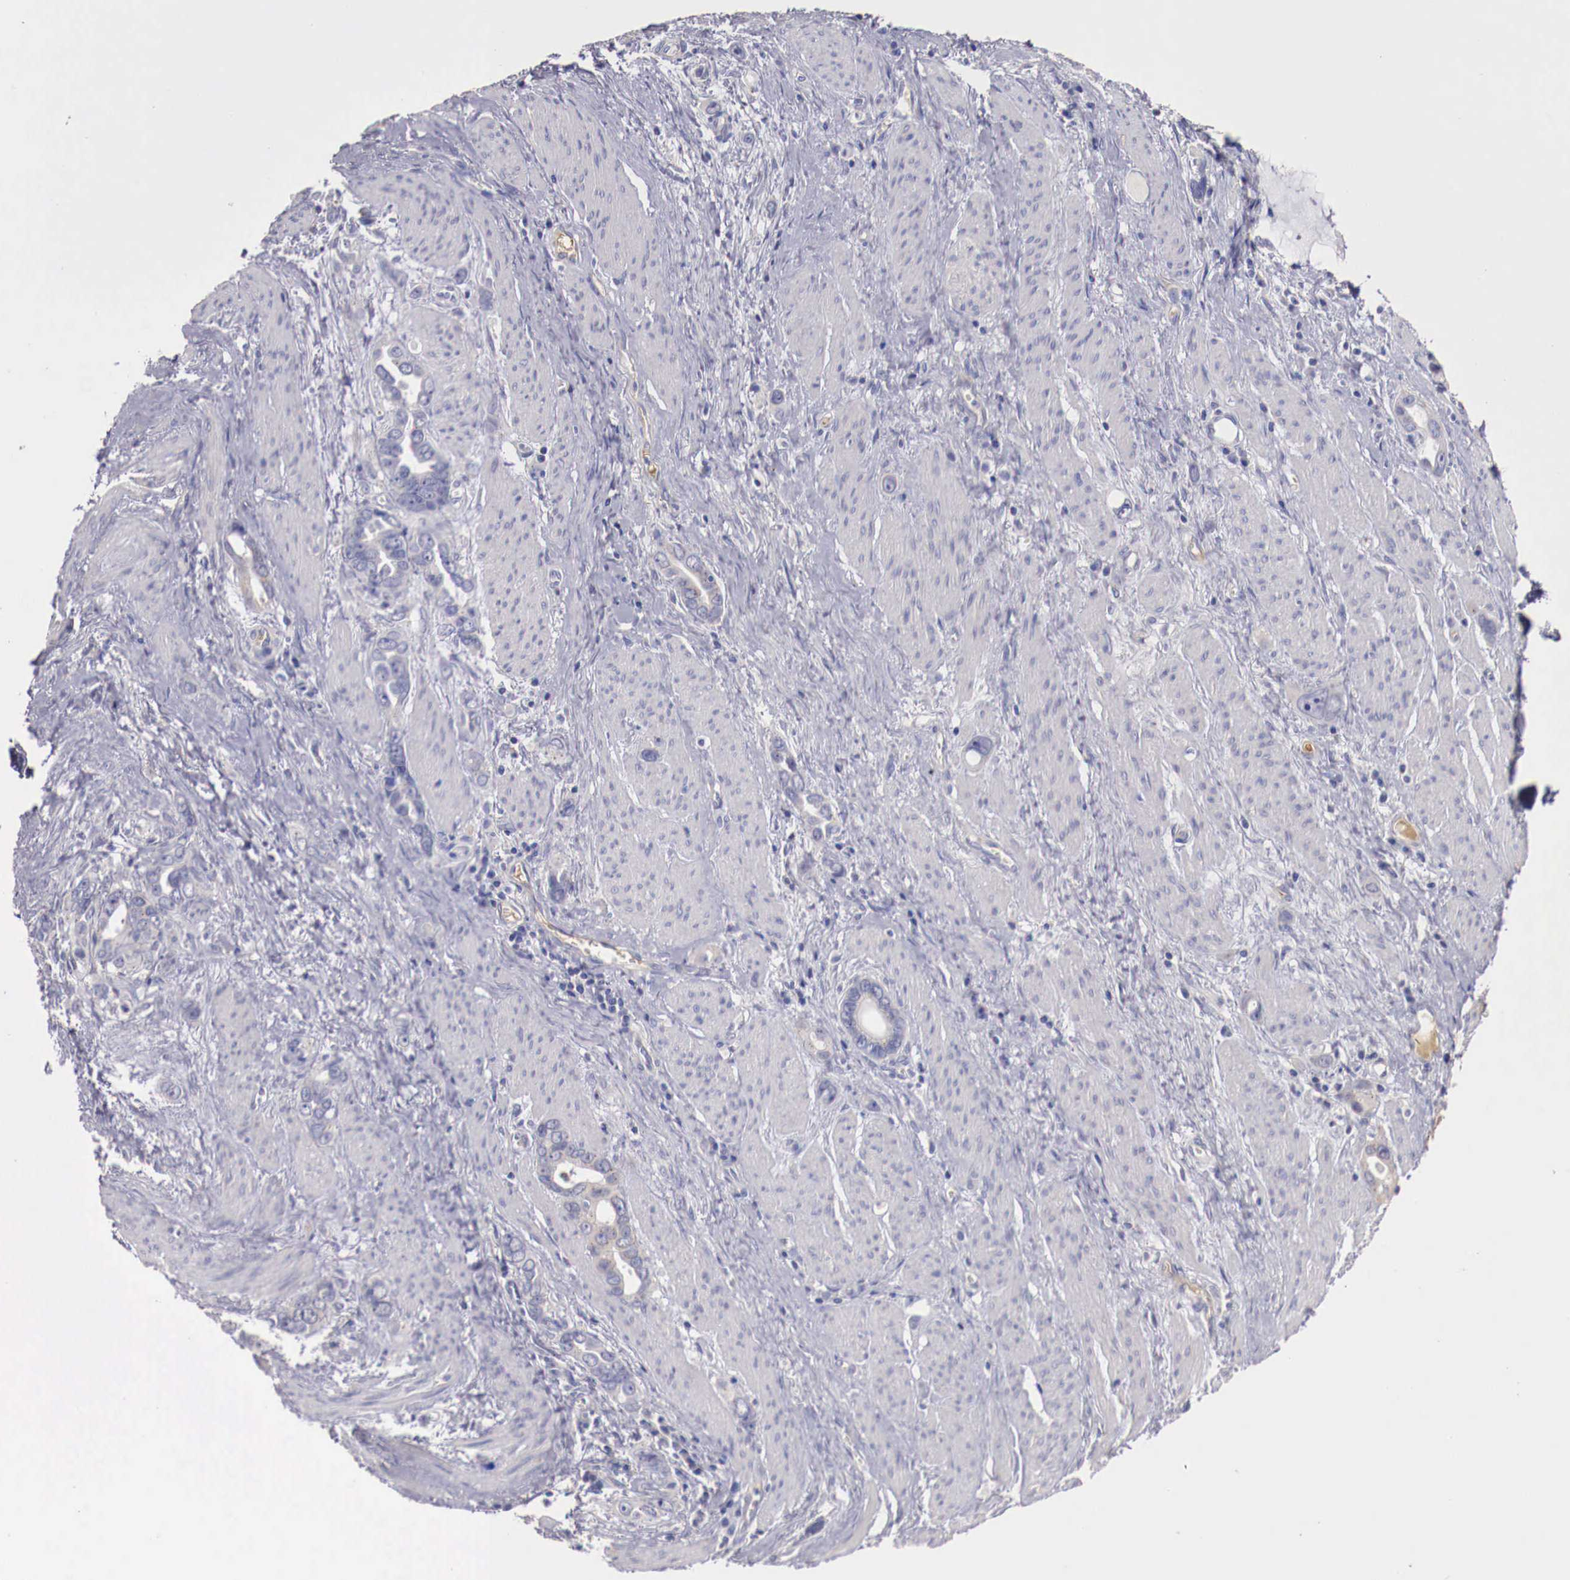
{"staining": {"intensity": "negative", "quantity": "none", "location": "none"}, "tissue": "stomach cancer", "cell_type": "Tumor cells", "image_type": "cancer", "snomed": [{"axis": "morphology", "description": "Adenocarcinoma, NOS"}, {"axis": "topography", "description": "Stomach"}], "caption": "Human stomach cancer (adenocarcinoma) stained for a protein using IHC shows no positivity in tumor cells.", "gene": "PITPNA", "patient": {"sex": "male", "age": 78}}